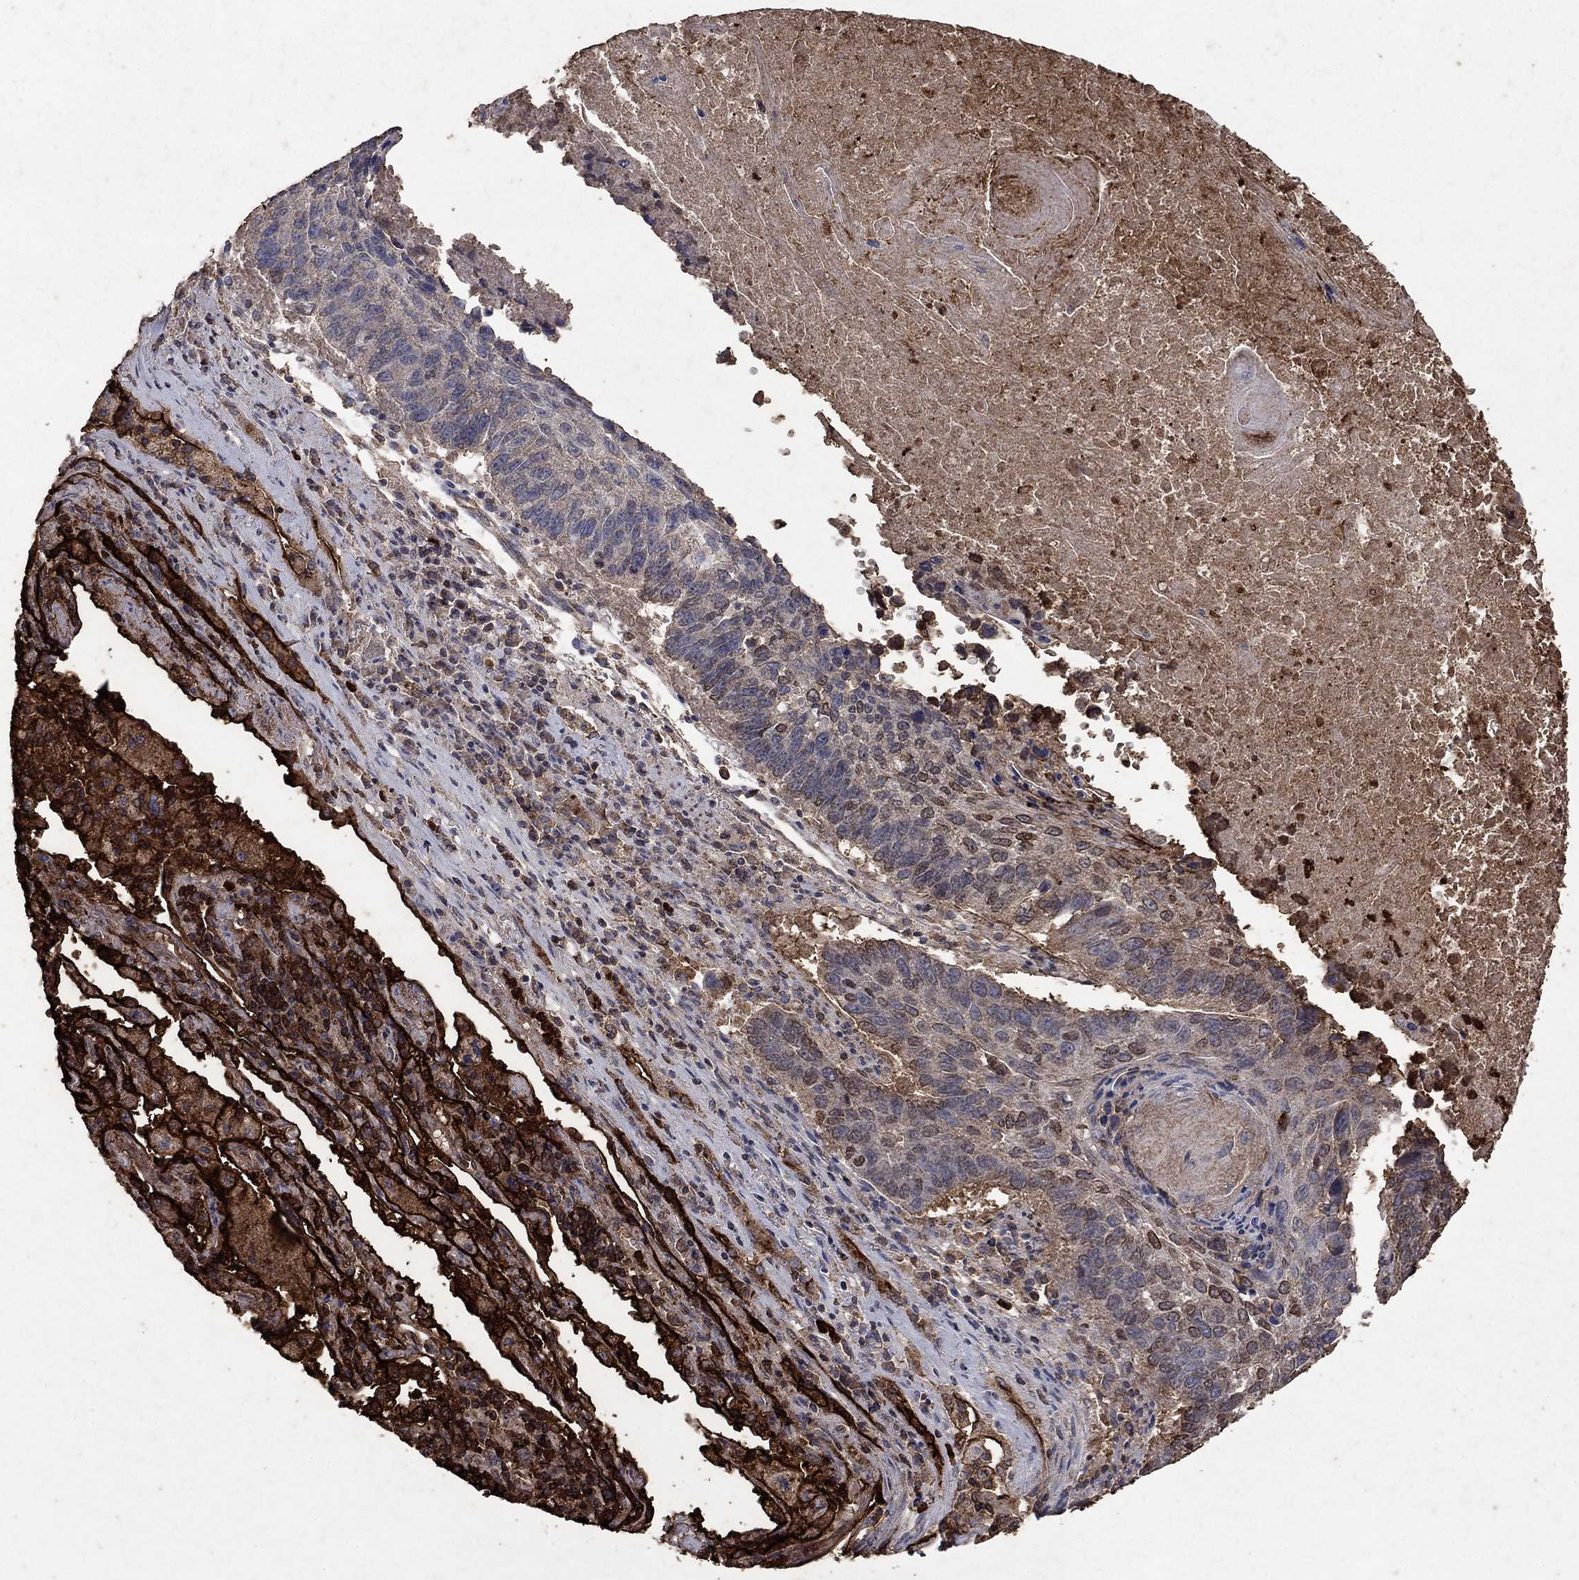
{"staining": {"intensity": "moderate", "quantity": "<25%", "location": "cytoplasmic/membranous,nuclear"}, "tissue": "lung cancer", "cell_type": "Tumor cells", "image_type": "cancer", "snomed": [{"axis": "morphology", "description": "Squamous cell carcinoma, NOS"}, {"axis": "topography", "description": "Lung"}], "caption": "IHC (DAB) staining of lung cancer (squamous cell carcinoma) exhibits moderate cytoplasmic/membranous and nuclear protein expression in about <25% of tumor cells. The protein is shown in brown color, while the nuclei are stained blue.", "gene": "CD24", "patient": {"sex": "male", "age": 73}}